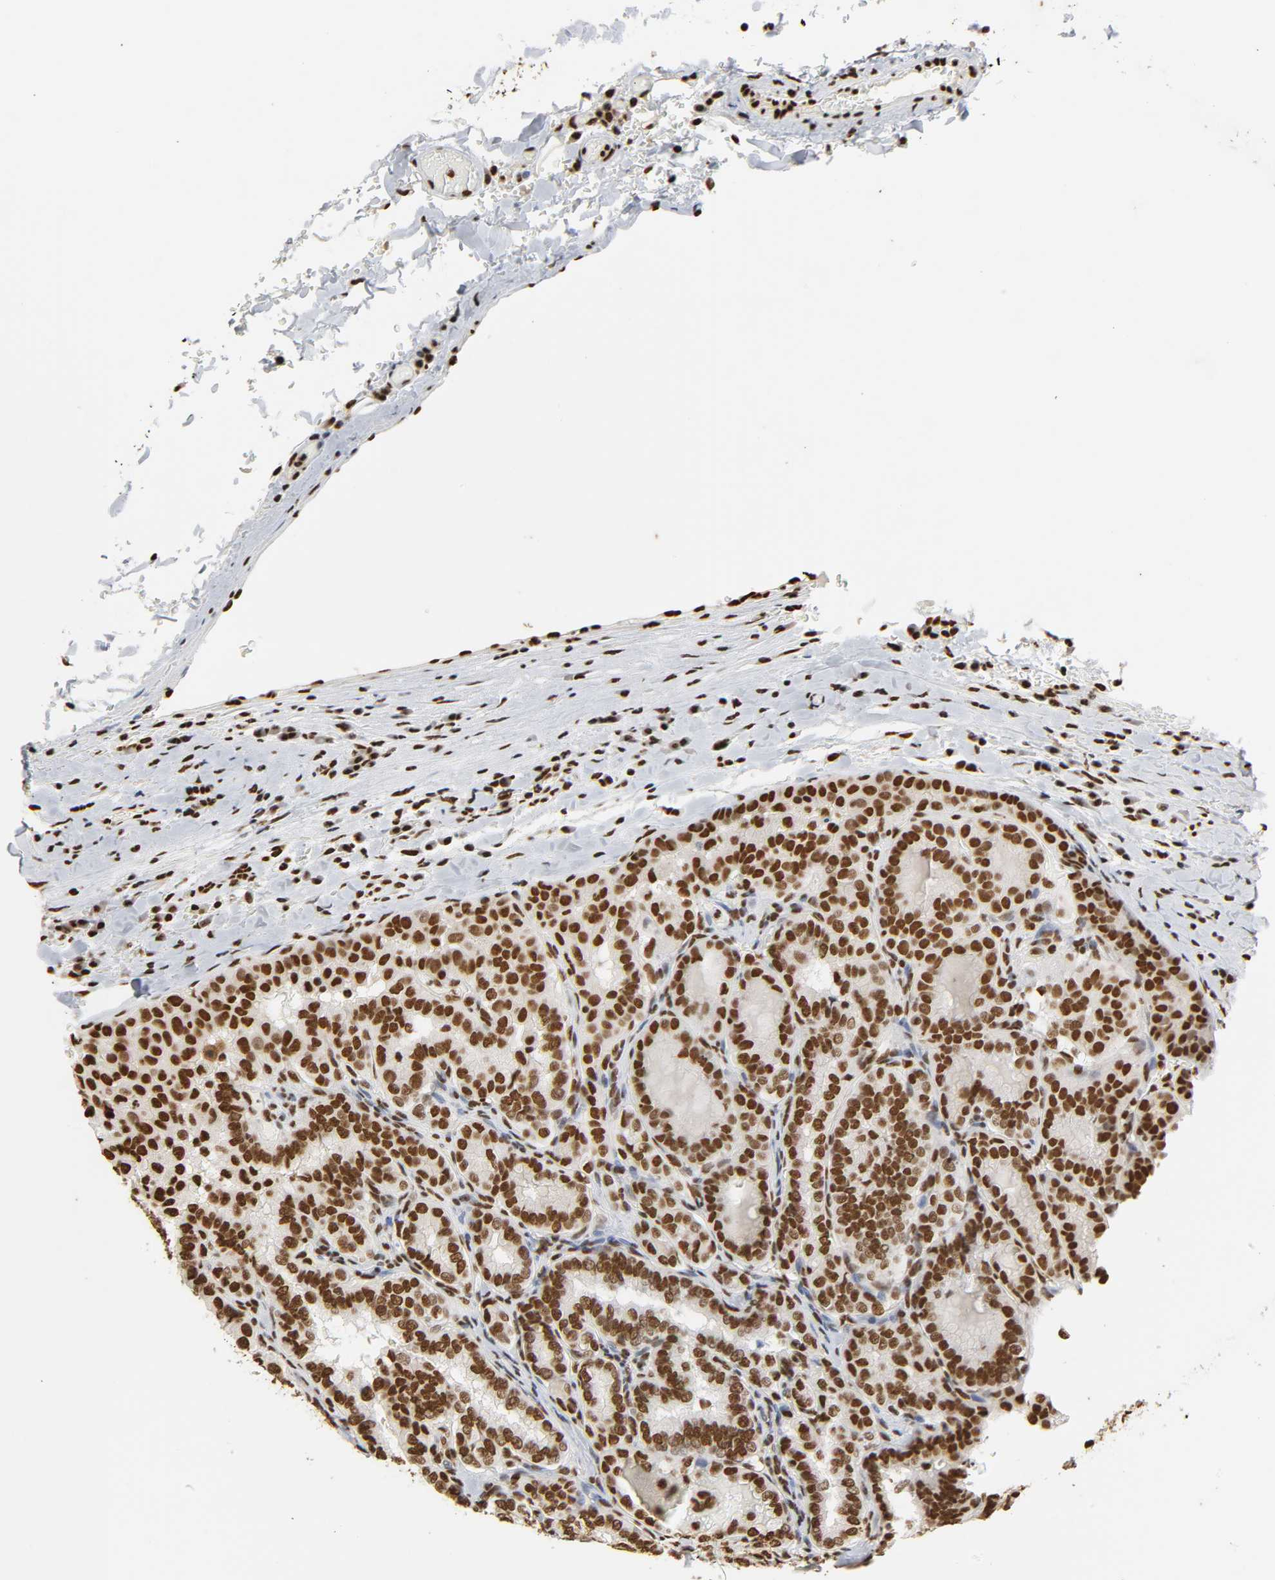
{"staining": {"intensity": "strong", "quantity": ">75%", "location": "nuclear"}, "tissue": "thyroid cancer", "cell_type": "Tumor cells", "image_type": "cancer", "snomed": [{"axis": "morphology", "description": "Papillary adenocarcinoma, NOS"}, {"axis": "topography", "description": "Thyroid gland"}], "caption": "Thyroid cancer stained for a protein demonstrates strong nuclear positivity in tumor cells. Nuclei are stained in blue.", "gene": "HNRNPC", "patient": {"sex": "female", "age": 30}}